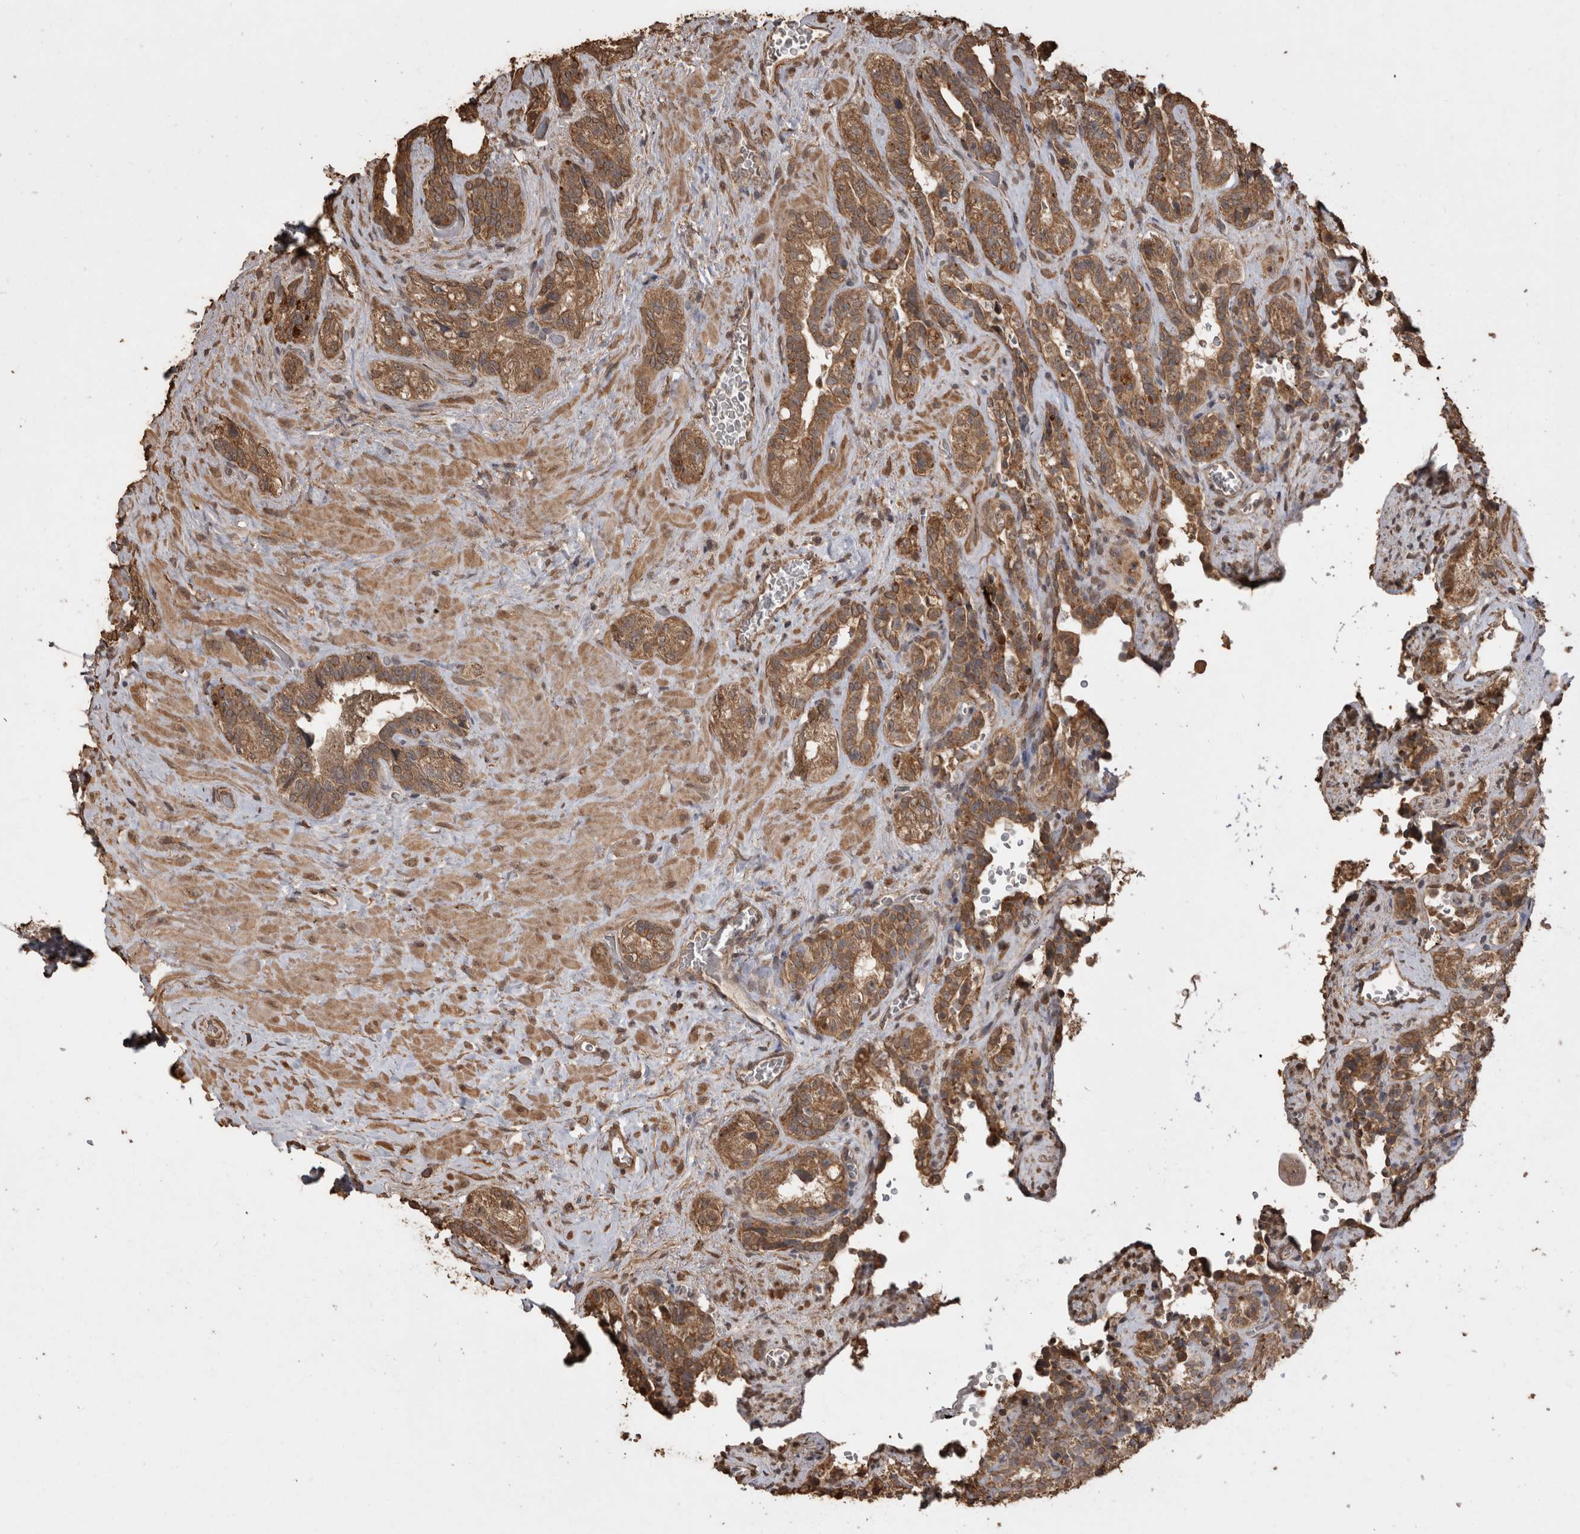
{"staining": {"intensity": "moderate", "quantity": ">75%", "location": "cytoplasmic/membranous"}, "tissue": "seminal vesicle", "cell_type": "Glandular cells", "image_type": "normal", "snomed": [{"axis": "morphology", "description": "Normal tissue, NOS"}, {"axis": "topography", "description": "Prostate"}, {"axis": "topography", "description": "Seminal veicle"}], "caption": "Normal seminal vesicle shows moderate cytoplasmic/membranous staining in approximately >75% of glandular cells, visualized by immunohistochemistry.", "gene": "SOCS5", "patient": {"sex": "male", "age": 67}}